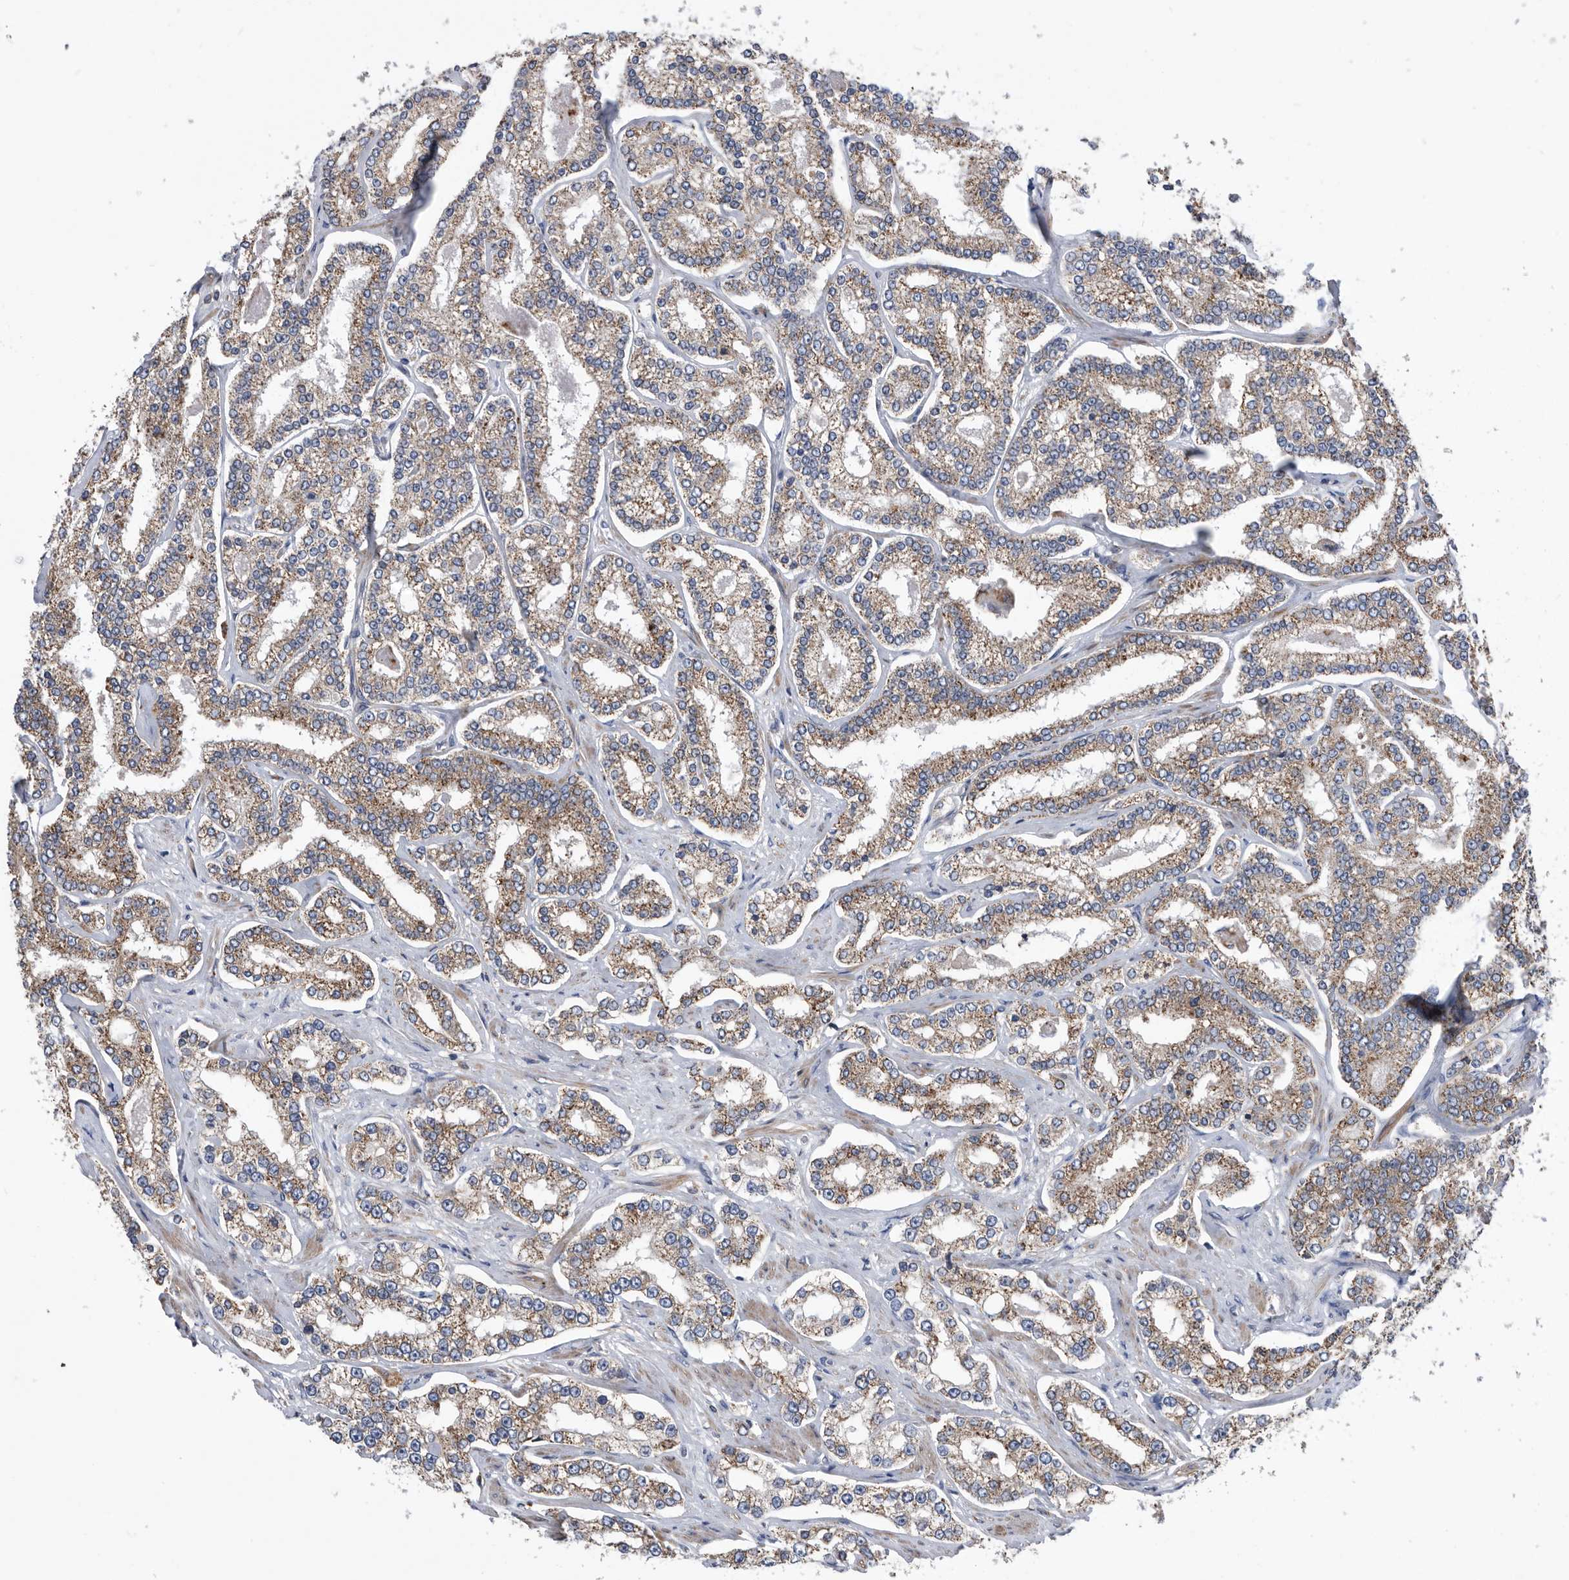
{"staining": {"intensity": "moderate", "quantity": ">75%", "location": "cytoplasmic/membranous"}, "tissue": "prostate cancer", "cell_type": "Tumor cells", "image_type": "cancer", "snomed": [{"axis": "morphology", "description": "Normal tissue, NOS"}, {"axis": "morphology", "description": "Adenocarcinoma, High grade"}, {"axis": "topography", "description": "Prostate"}], "caption": "The micrograph exhibits a brown stain indicating the presence of a protein in the cytoplasmic/membranous of tumor cells in prostate high-grade adenocarcinoma. Nuclei are stained in blue.", "gene": "BAIAP3", "patient": {"sex": "male", "age": 83}}